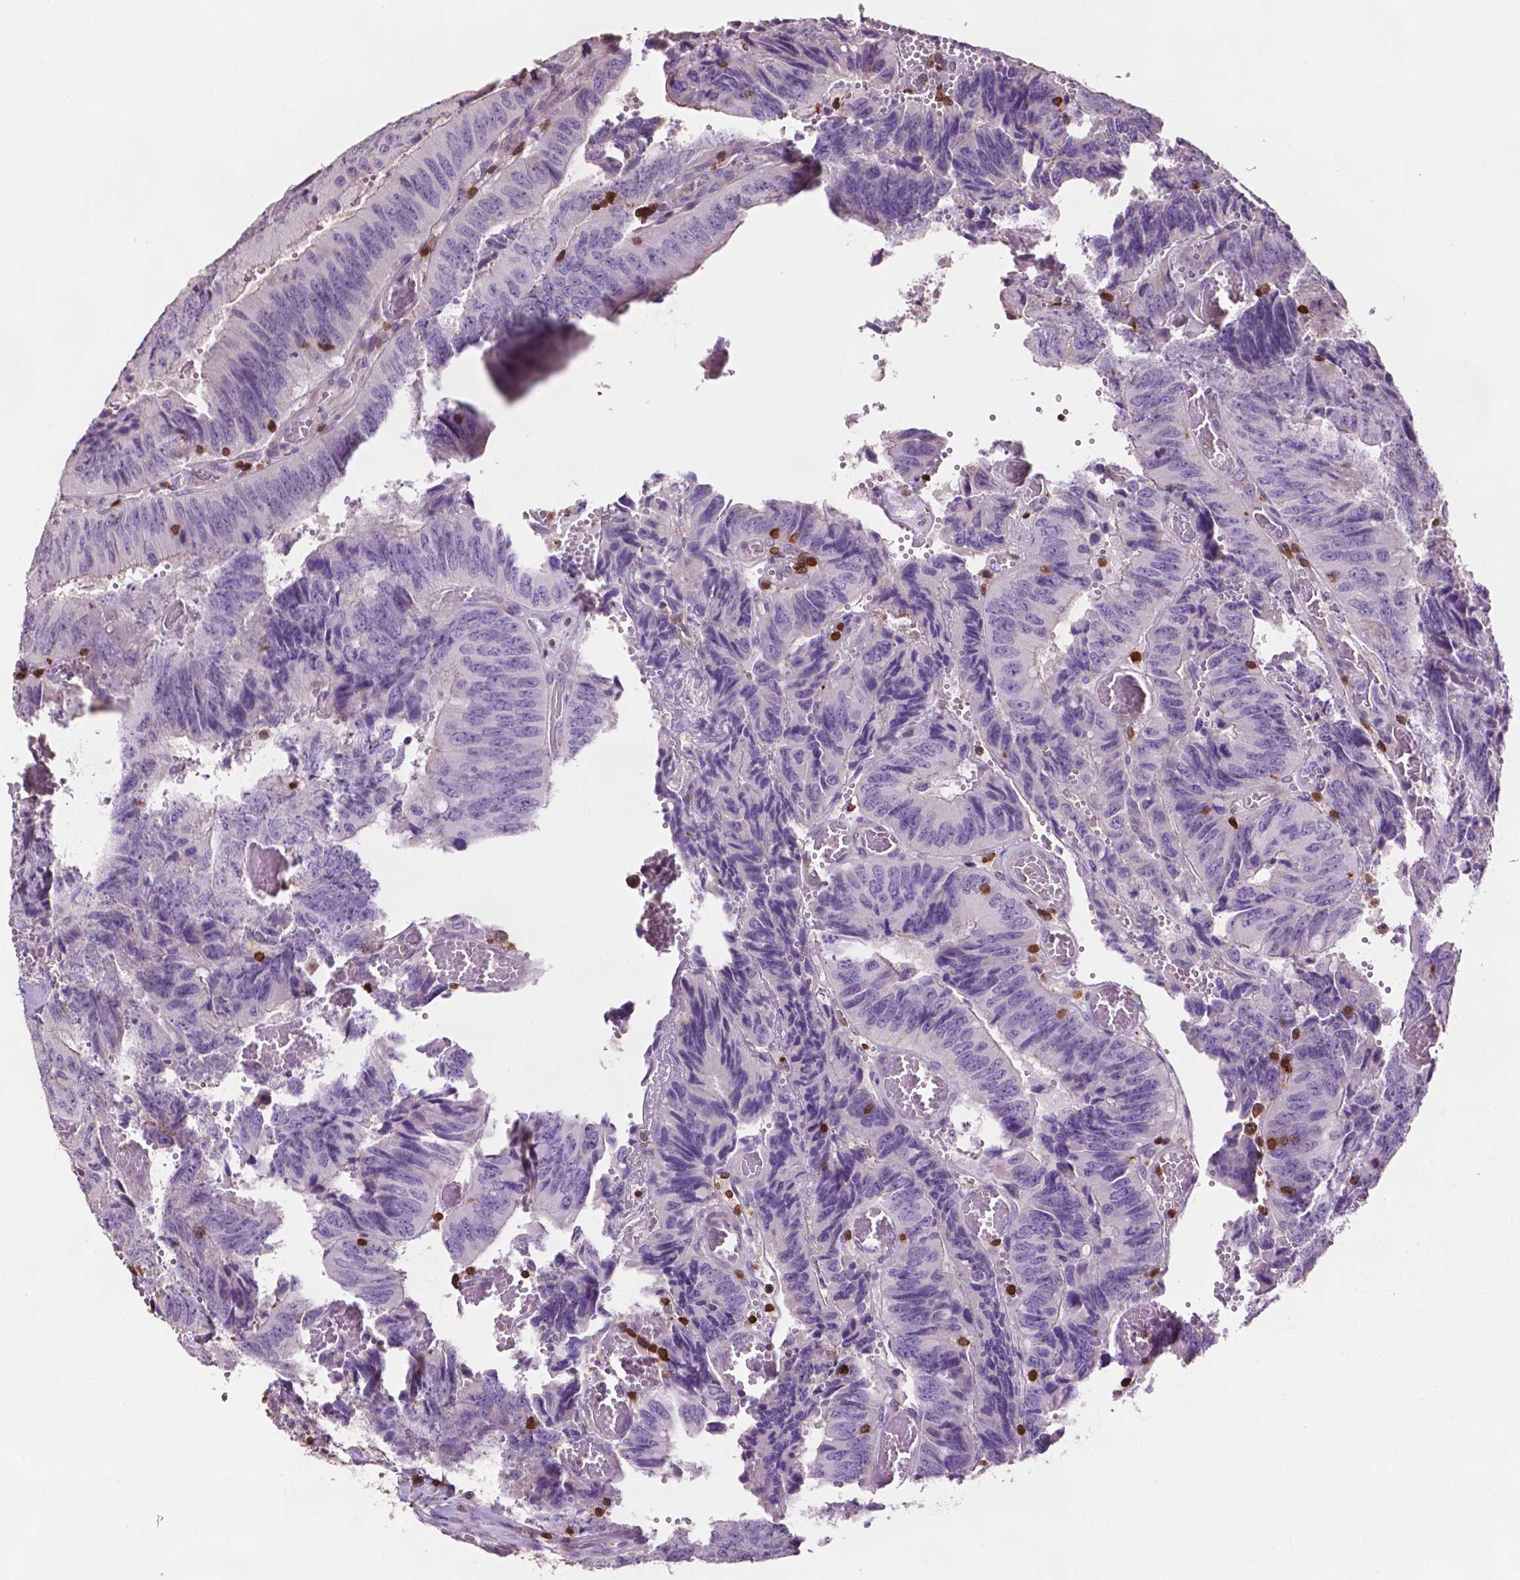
{"staining": {"intensity": "negative", "quantity": "none", "location": "none"}, "tissue": "colorectal cancer", "cell_type": "Tumor cells", "image_type": "cancer", "snomed": [{"axis": "morphology", "description": "Adenocarcinoma, NOS"}, {"axis": "topography", "description": "Colon"}], "caption": "This is an IHC micrograph of colorectal cancer (adenocarcinoma). There is no expression in tumor cells.", "gene": "TBC1D10C", "patient": {"sex": "female", "age": 84}}